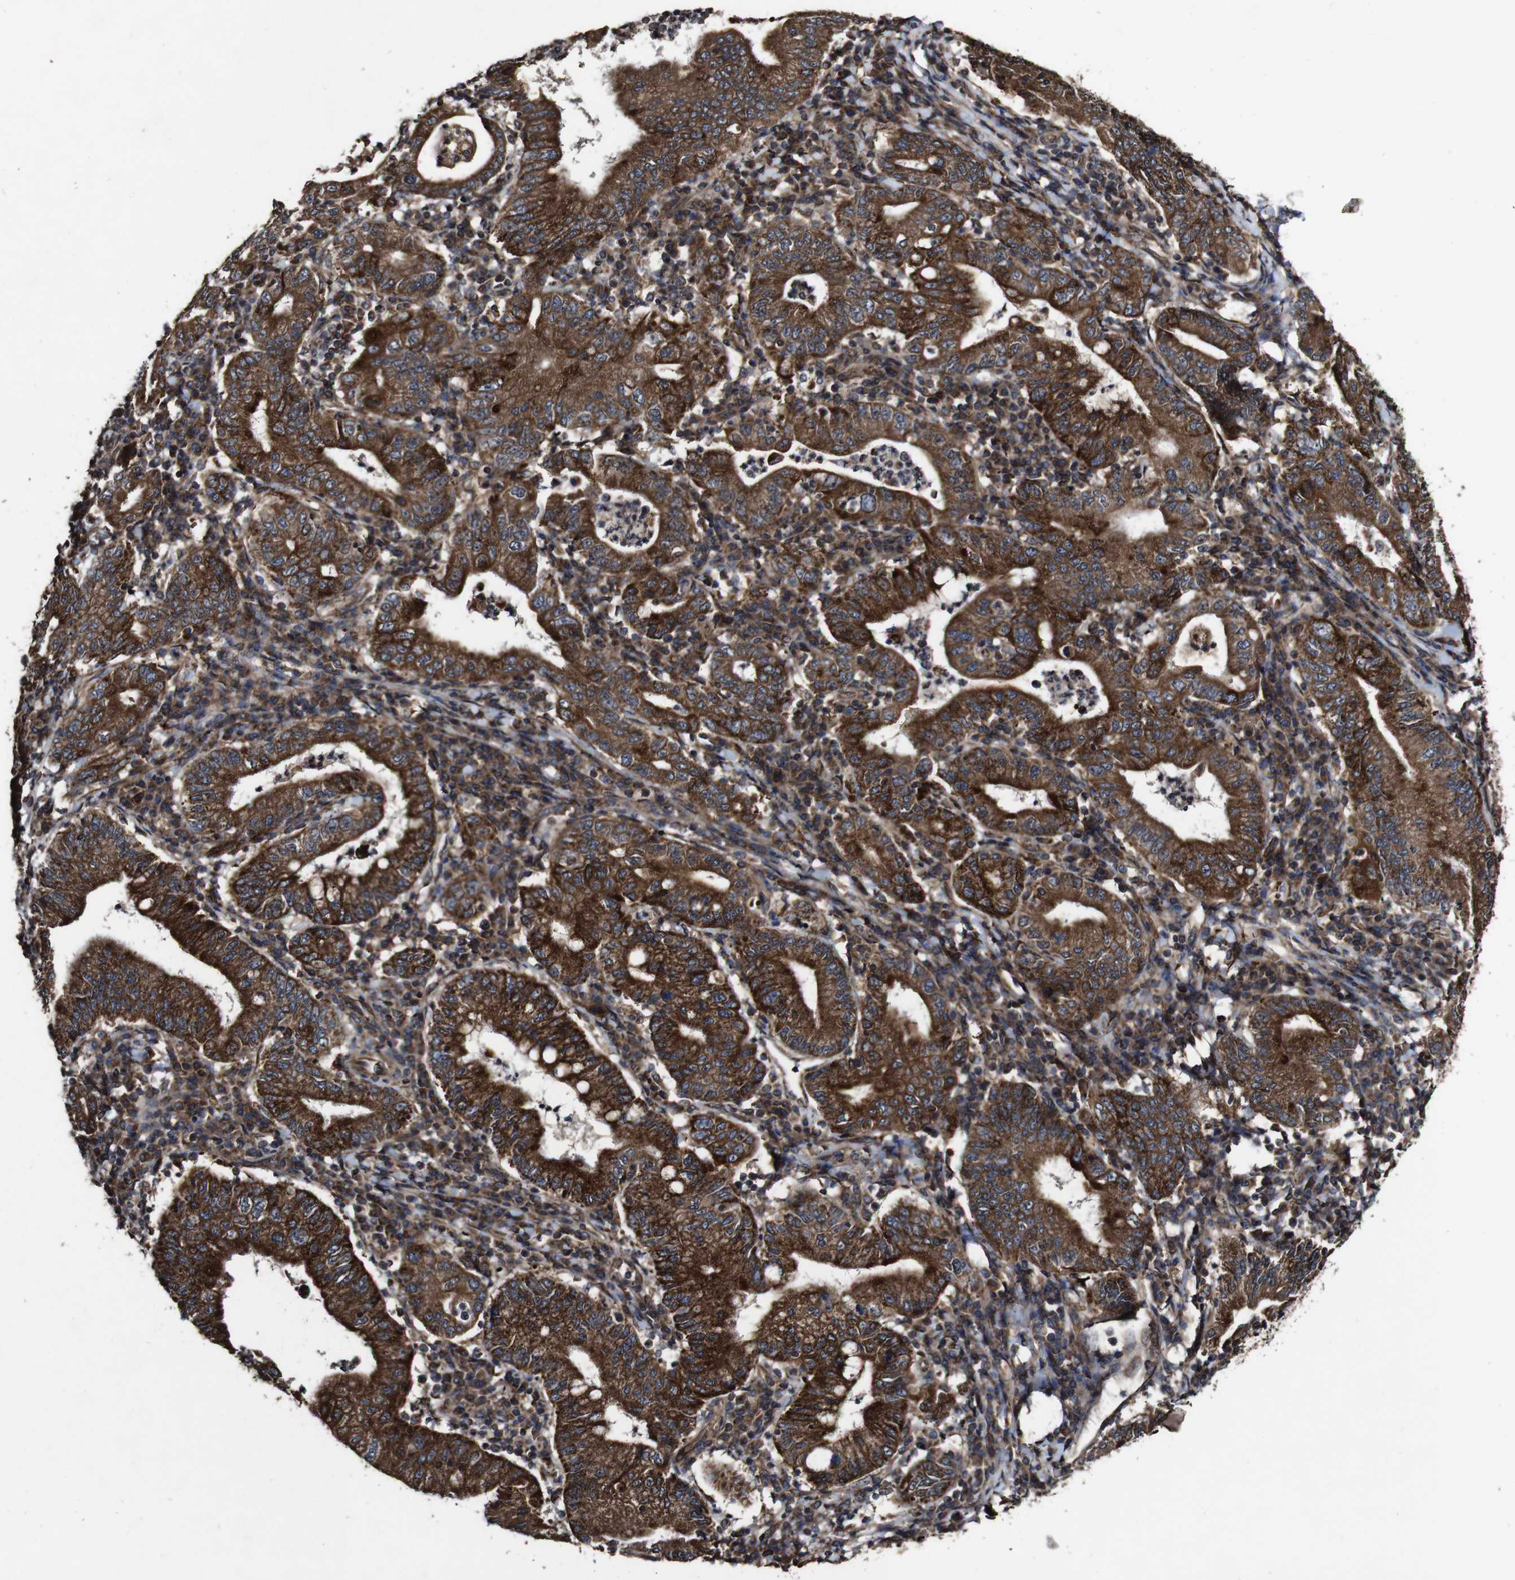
{"staining": {"intensity": "strong", "quantity": ">75%", "location": "cytoplasmic/membranous"}, "tissue": "stomach cancer", "cell_type": "Tumor cells", "image_type": "cancer", "snomed": [{"axis": "morphology", "description": "Normal tissue, NOS"}, {"axis": "morphology", "description": "Adenocarcinoma, NOS"}, {"axis": "topography", "description": "Esophagus"}, {"axis": "topography", "description": "Stomach, upper"}, {"axis": "topography", "description": "Peripheral nerve tissue"}], "caption": "Human adenocarcinoma (stomach) stained for a protein (brown) demonstrates strong cytoplasmic/membranous positive expression in approximately >75% of tumor cells.", "gene": "BTN3A3", "patient": {"sex": "male", "age": 62}}